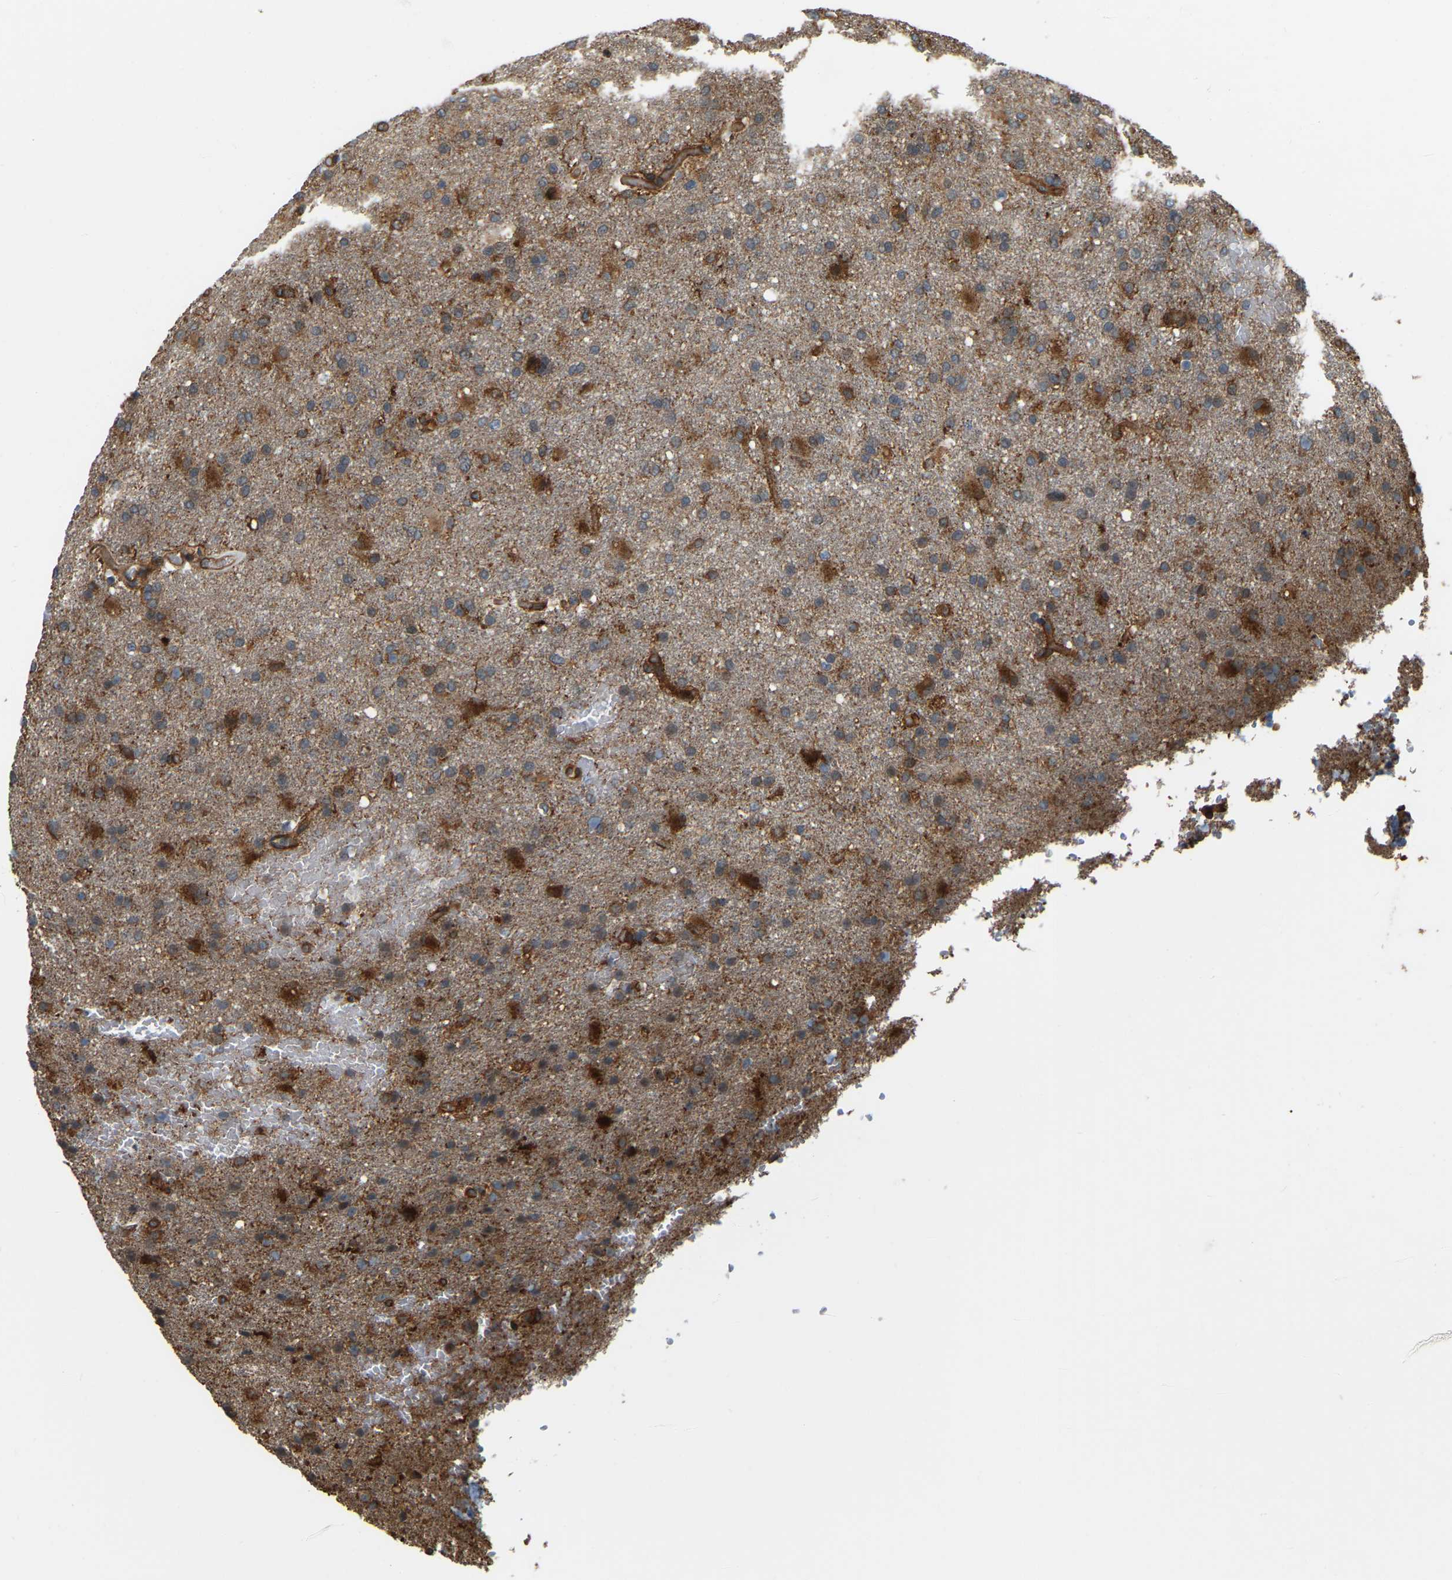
{"staining": {"intensity": "strong", "quantity": ">75%", "location": "cytoplasmic/membranous"}, "tissue": "glioma", "cell_type": "Tumor cells", "image_type": "cancer", "snomed": [{"axis": "morphology", "description": "Glioma, malignant, High grade"}, {"axis": "topography", "description": "Brain"}], "caption": "Immunohistochemistry of malignant glioma (high-grade) exhibits high levels of strong cytoplasmic/membranous staining in about >75% of tumor cells.", "gene": "SAMD9L", "patient": {"sex": "male", "age": 72}}